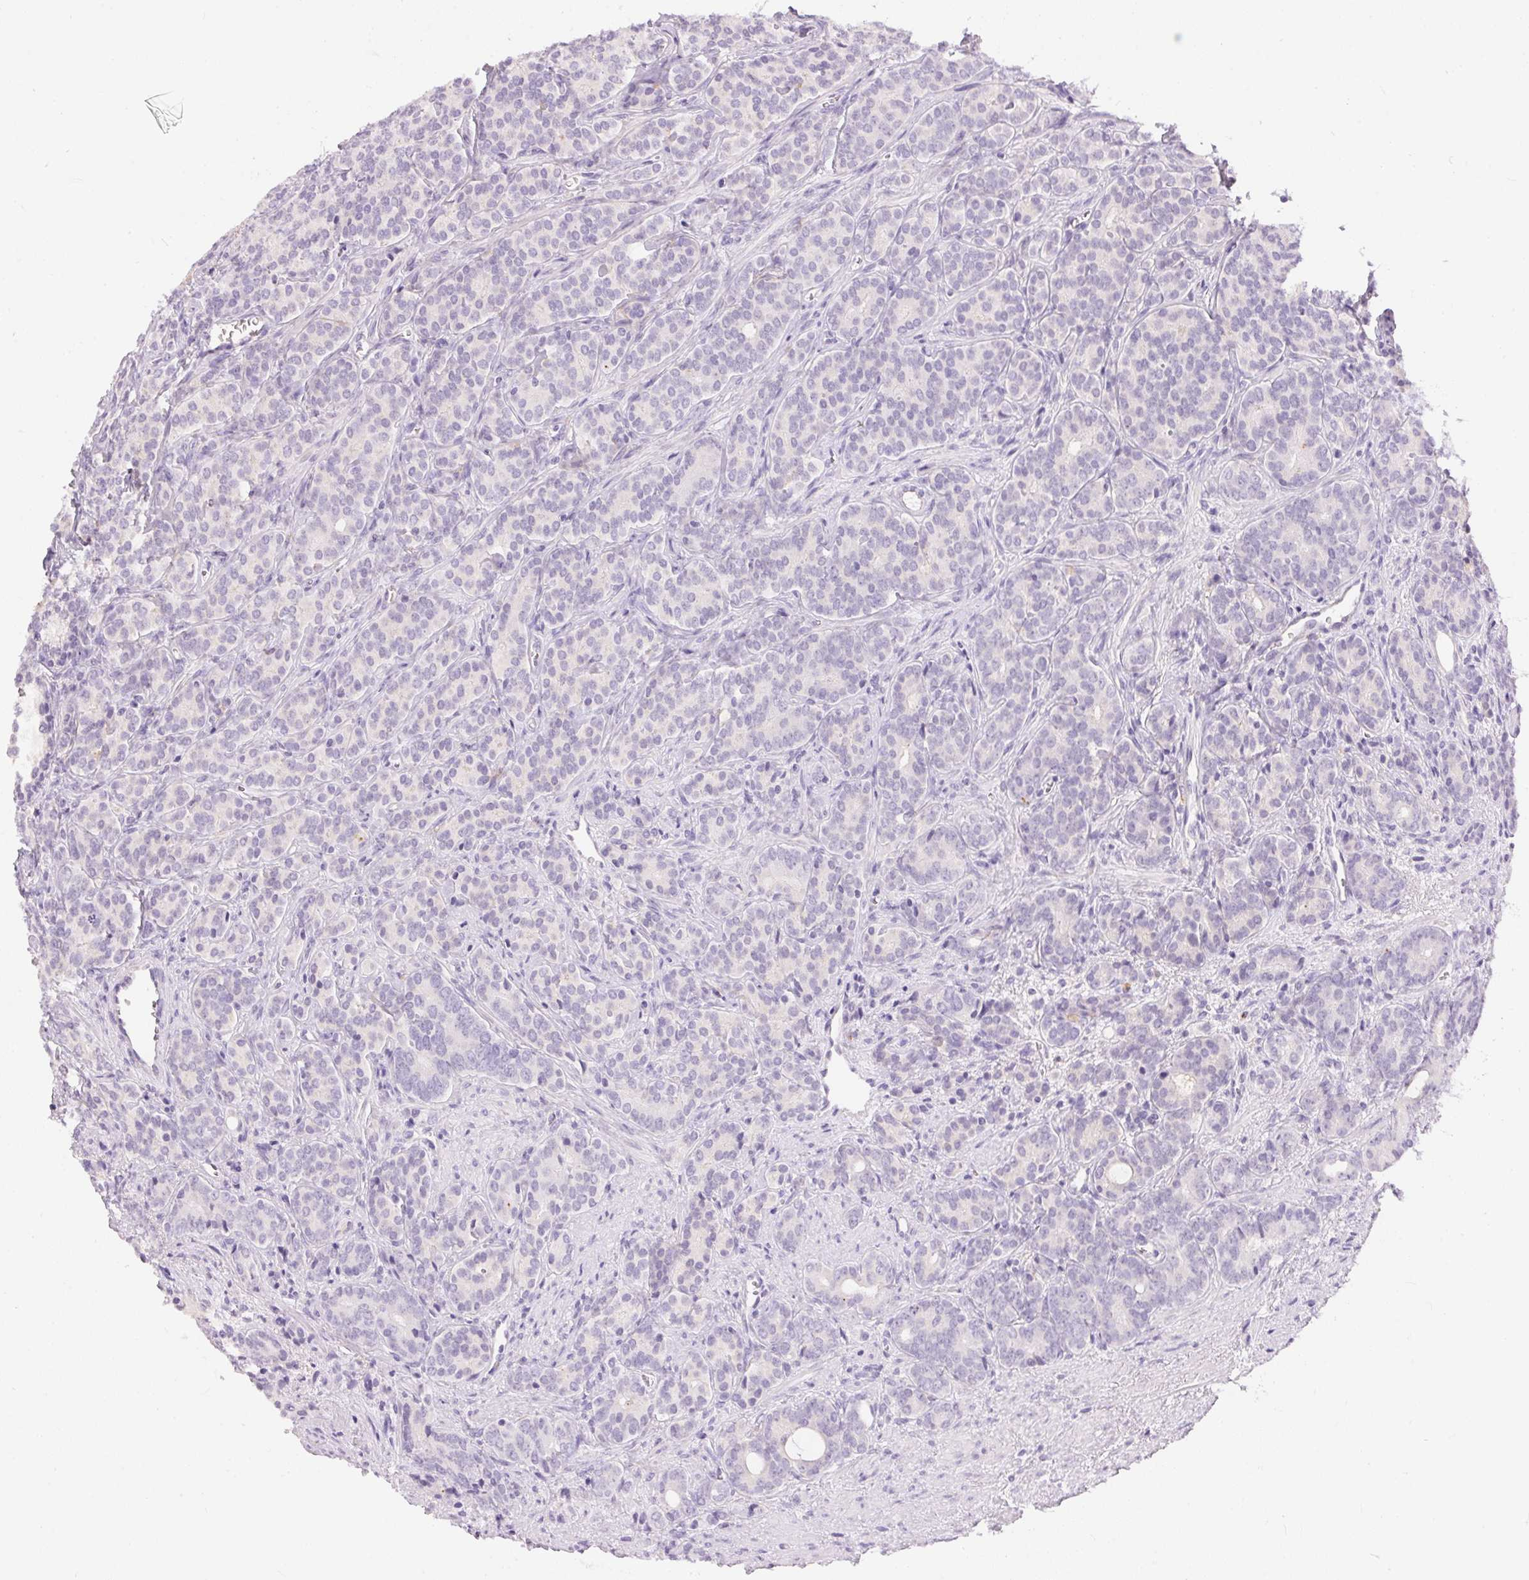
{"staining": {"intensity": "negative", "quantity": "none", "location": "none"}, "tissue": "prostate cancer", "cell_type": "Tumor cells", "image_type": "cancer", "snomed": [{"axis": "morphology", "description": "Adenocarcinoma, High grade"}, {"axis": "topography", "description": "Prostate"}], "caption": "Prostate cancer (high-grade adenocarcinoma) was stained to show a protein in brown. There is no significant positivity in tumor cells.", "gene": "PNLIPRP3", "patient": {"sex": "male", "age": 84}}